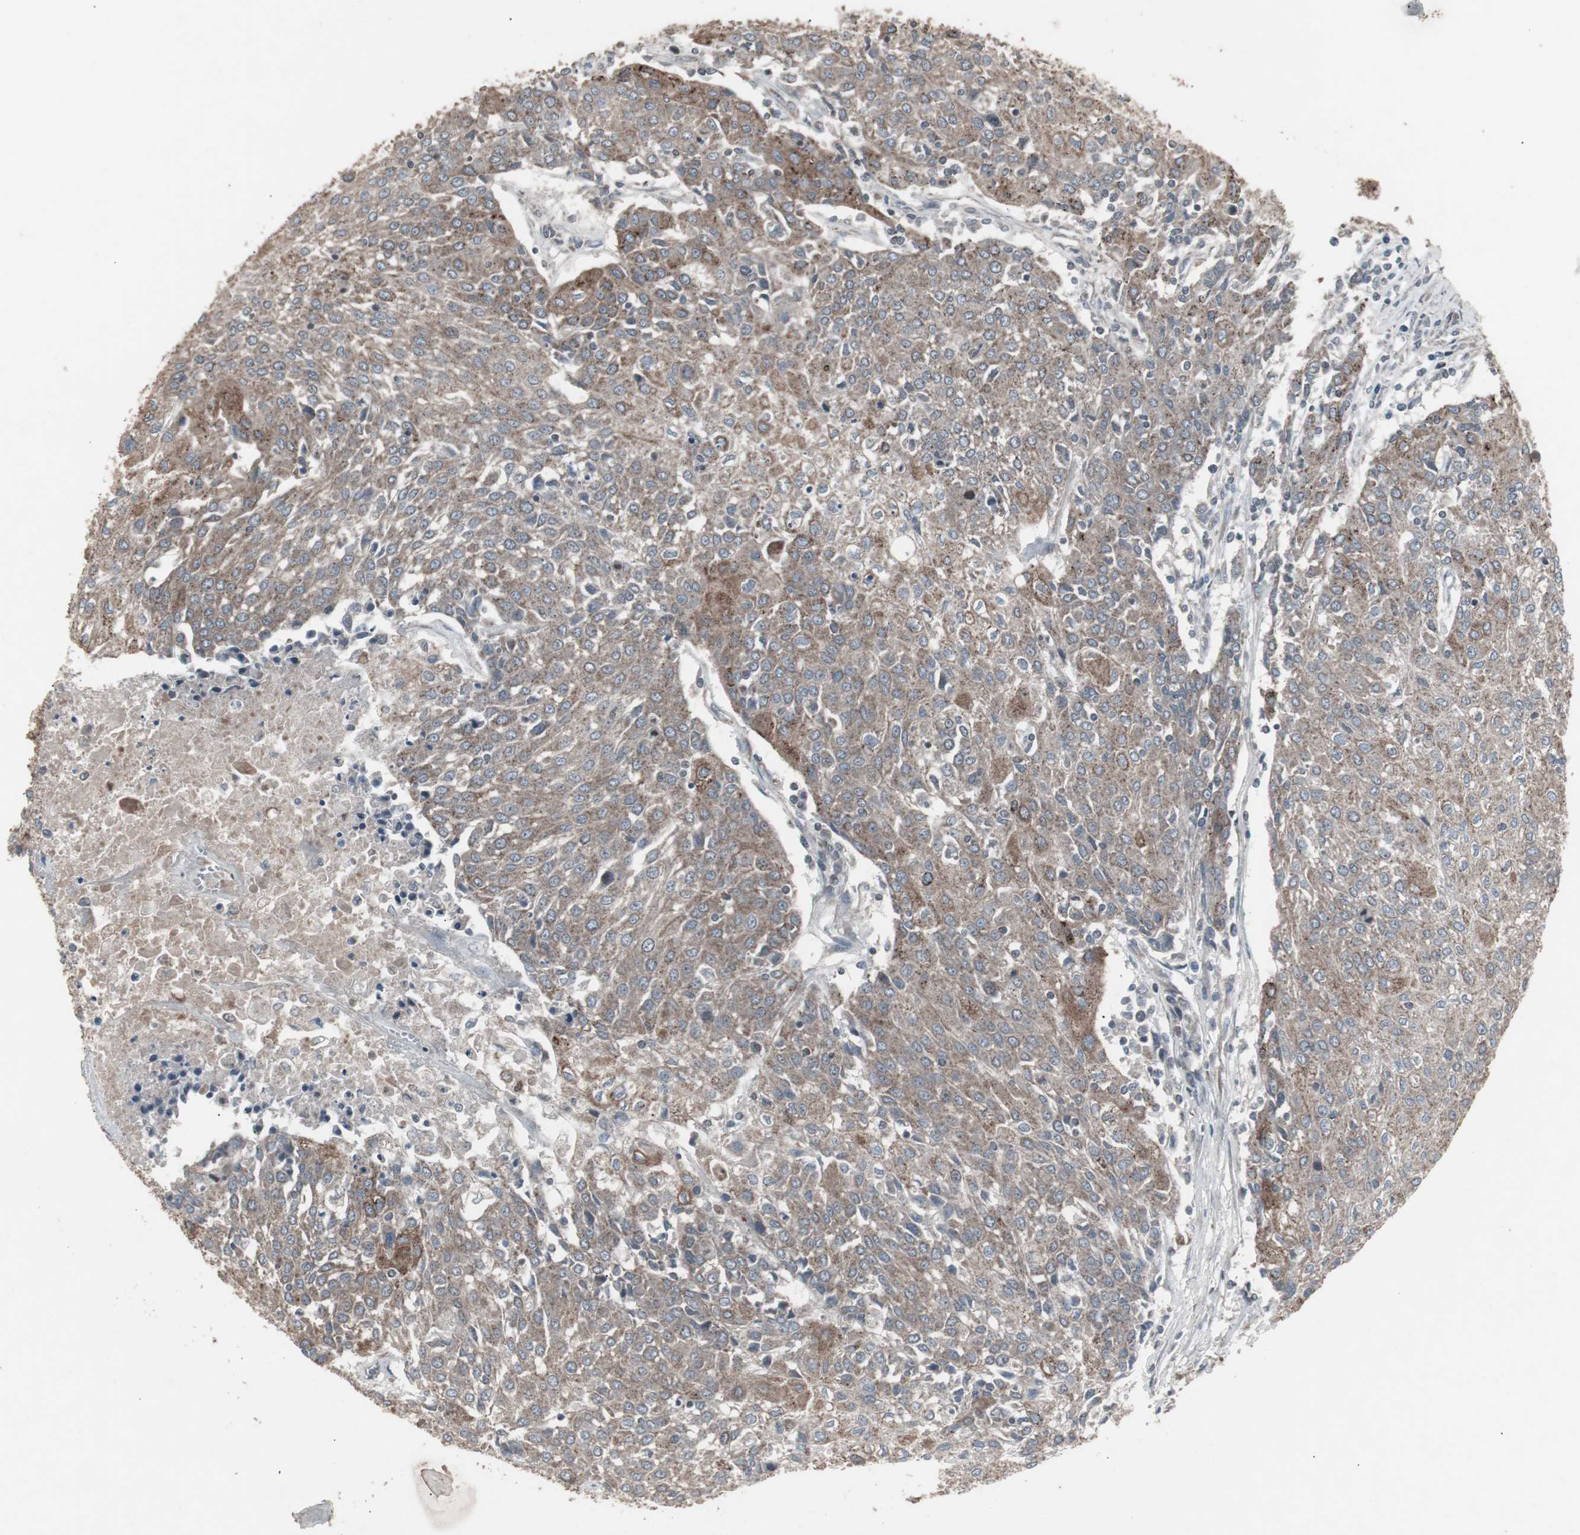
{"staining": {"intensity": "moderate", "quantity": "25%-75%", "location": "cytoplasmic/membranous"}, "tissue": "urothelial cancer", "cell_type": "Tumor cells", "image_type": "cancer", "snomed": [{"axis": "morphology", "description": "Urothelial carcinoma, High grade"}, {"axis": "topography", "description": "Urinary bladder"}], "caption": "Human urothelial cancer stained with a protein marker reveals moderate staining in tumor cells.", "gene": "SSTR2", "patient": {"sex": "female", "age": 85}}